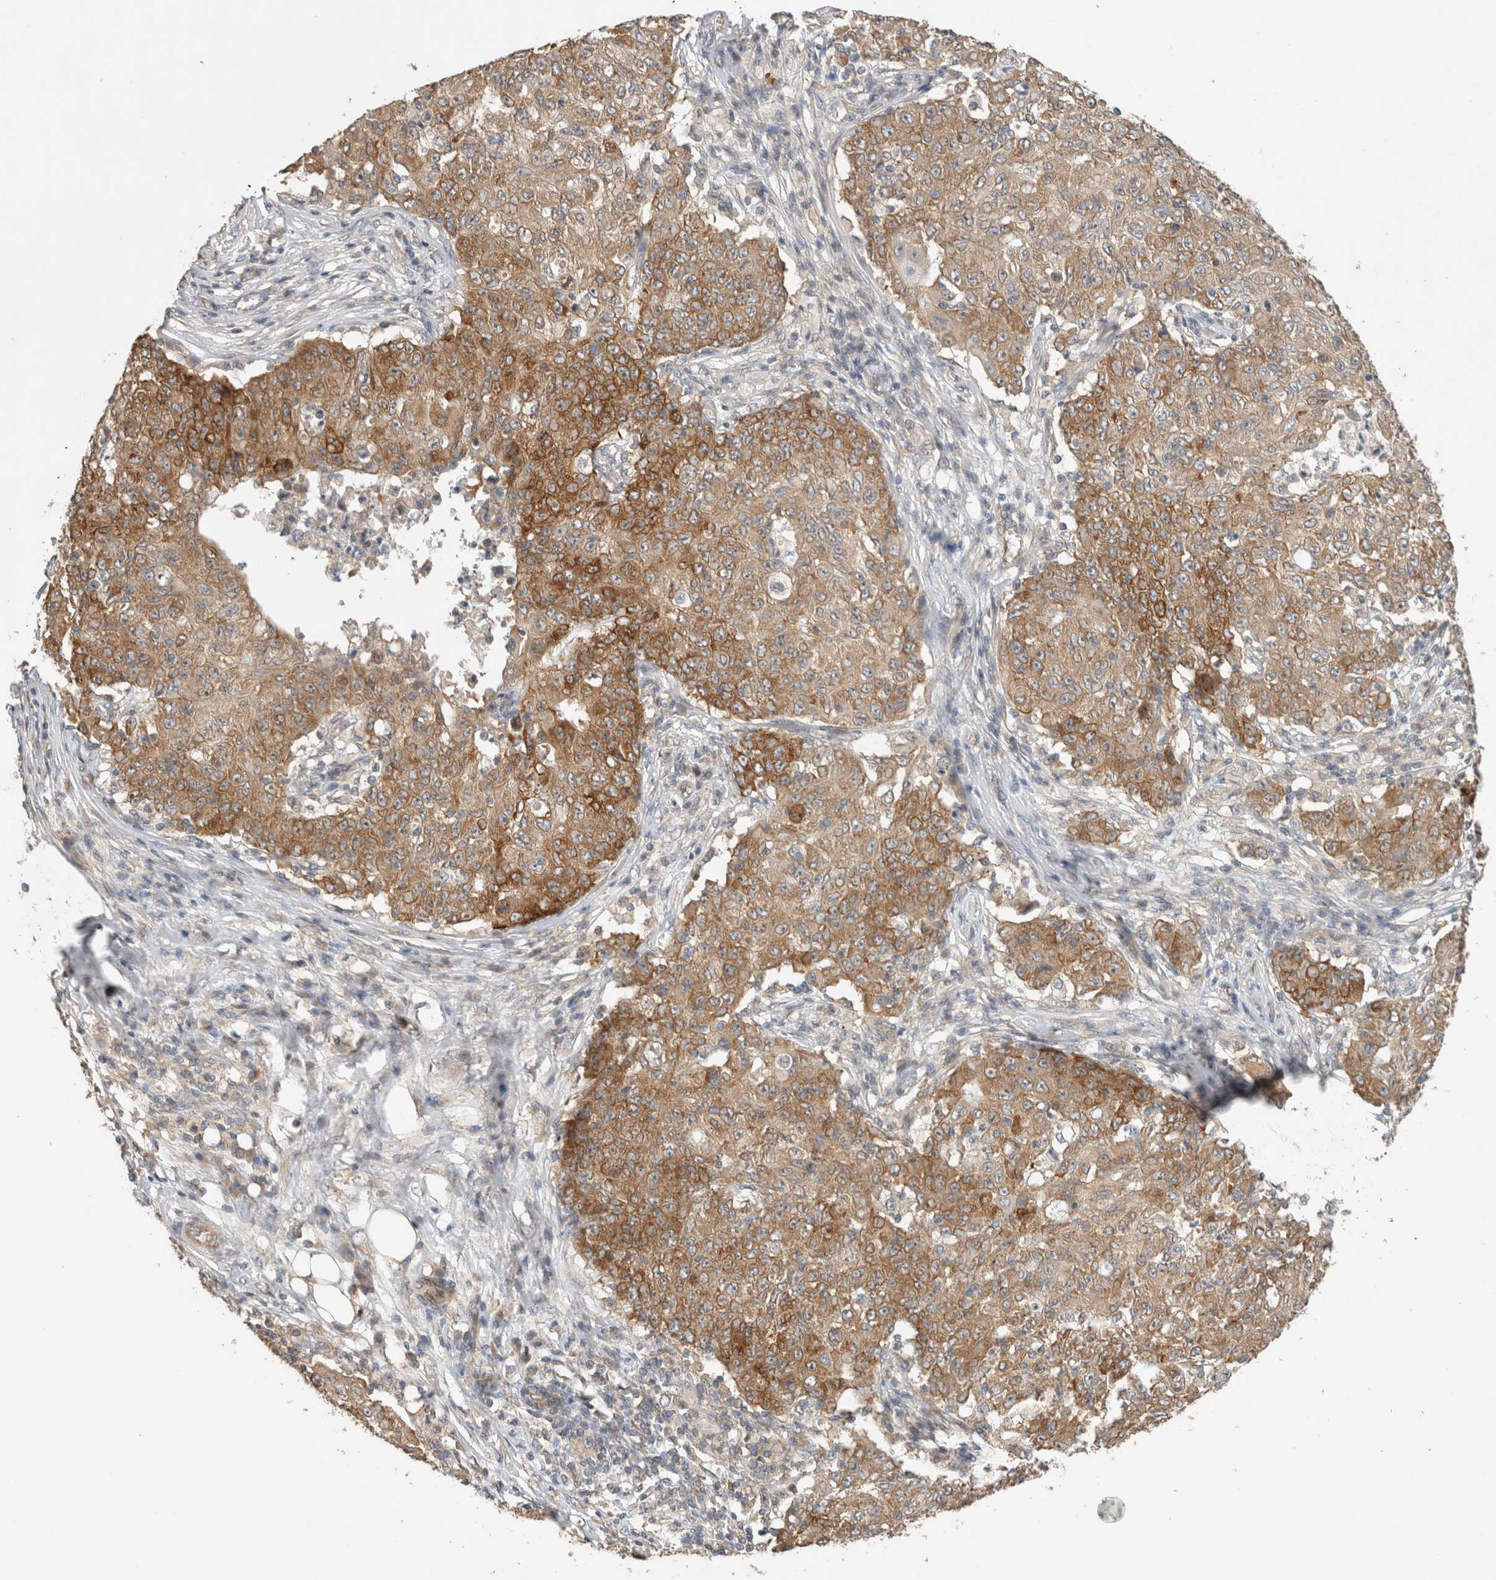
{"staining": {"intensity": "moderate", "quantity": ">75%", "location": "cytoplasmic/membranous"}, "tissue": "ovarian cancer", "cell_type": "Tumor cells", "image_type": "cancer", "snomed": [{"axis": "morphology", "description": "Carcinoma, endometroid"}, {"axis": "topography", "description": "Ovary"}], "caption": "Moderate cytoplasmic/membranous positivity for a protein is identified in approximately >75% of tumor cells of ovarian cancer using immunohistochemistry.", "gene": "PUM1", "patient": {"sex": "female", "age": 42}}